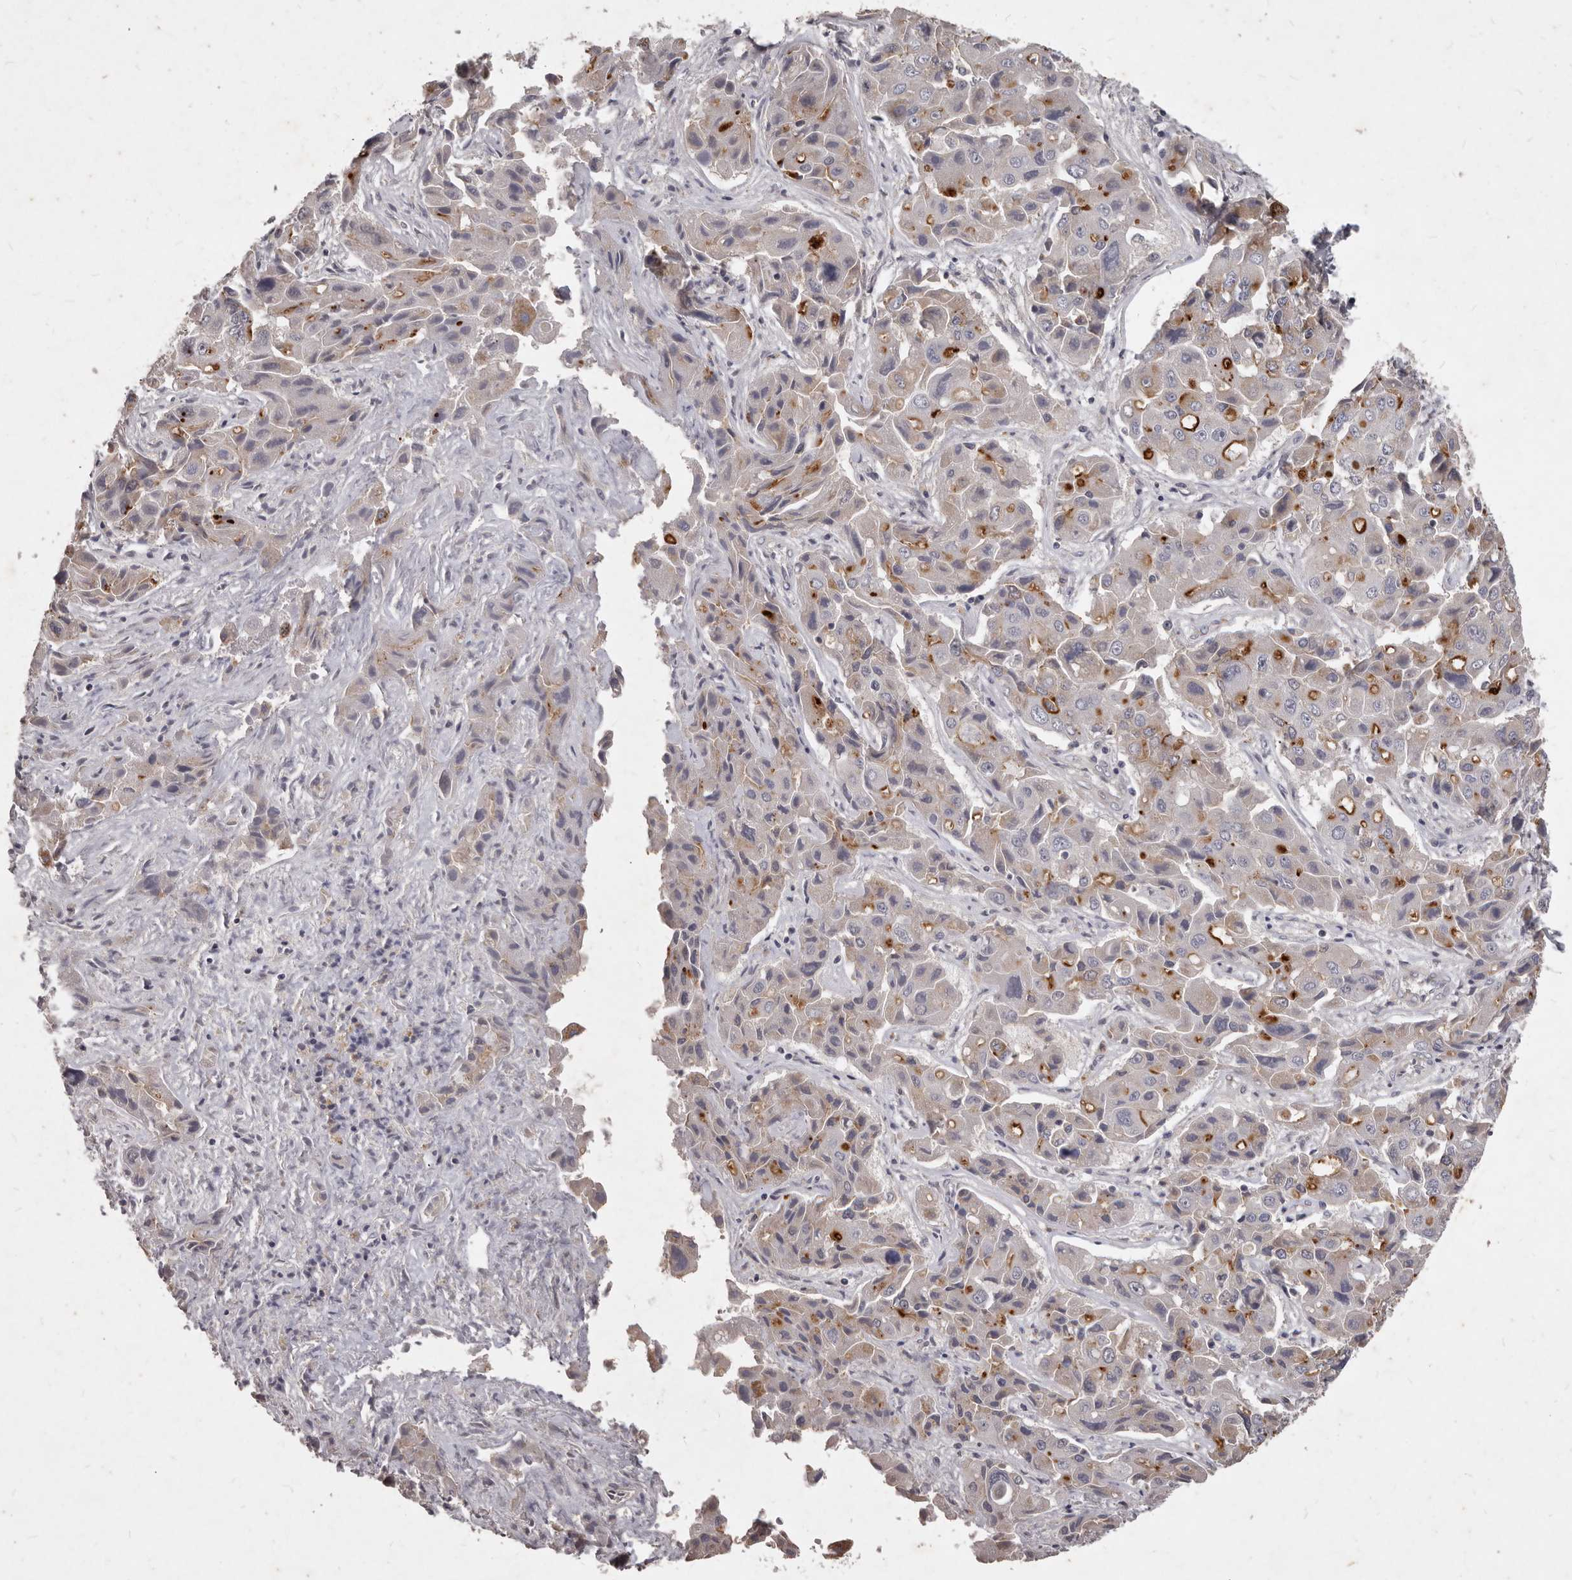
{"staining": {"intensity": "strong", "quantity": "<25%", "location": "cytoplasmic/membranous"}, "tissue": "liver cancer", "cell_type": "Tumor cells", "image_type": "cancer", "snomed": [{"axis": "morphology", "description": "Cholangiocarcinoma"}, {"axis": "topography", "description": "Liver"}], "caption": "Tumor cells exhibit medium levels of strong cytoplasmic/membranous expression in about <25% of cells in cholangiocarcinoma (liver).", "gene": "GPRC5C", "patient": {"sex": "male", "age": 67}}